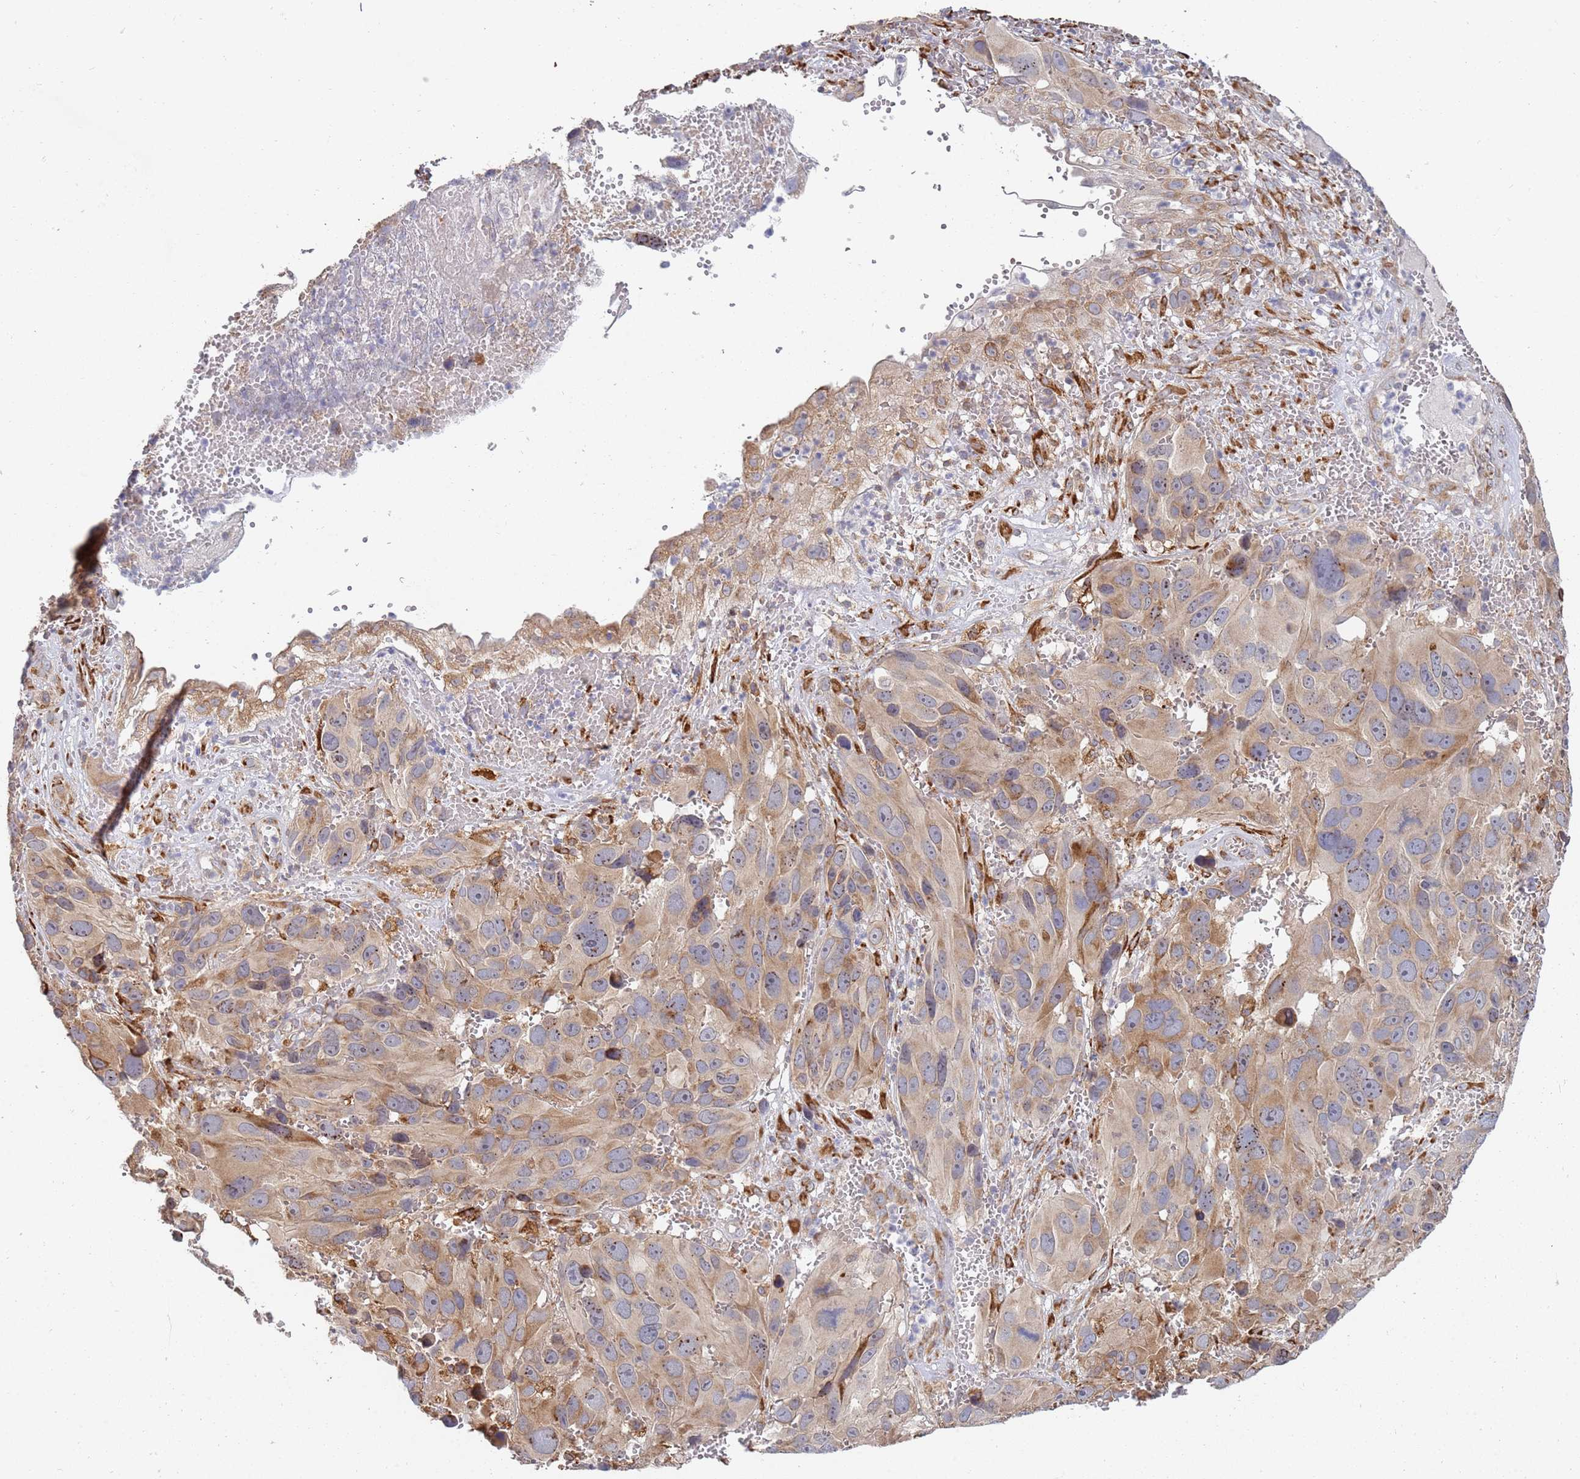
{"staining": {"intensity": "weak", "quantity": "25%-75%", "location": "cytoplasmic/membranous"}, "tissue": "melanoma", "cell_type": "Tumor cells", "image_type": "cancer", "snomed": [{"axis": "morphology", "description": "Malignant melanoma, NOS"}, {"axis": "topography", "description": "Skin"}], "caption": "A photomicrograph showing weak cytoplasmic/membranous positivity in approximately 25%-75% of tumor cells in melanoma, as visualized by brown immunohistochemical staining.", "gene": "VRK2", "patient": {"sex": "male", "age": 84}}